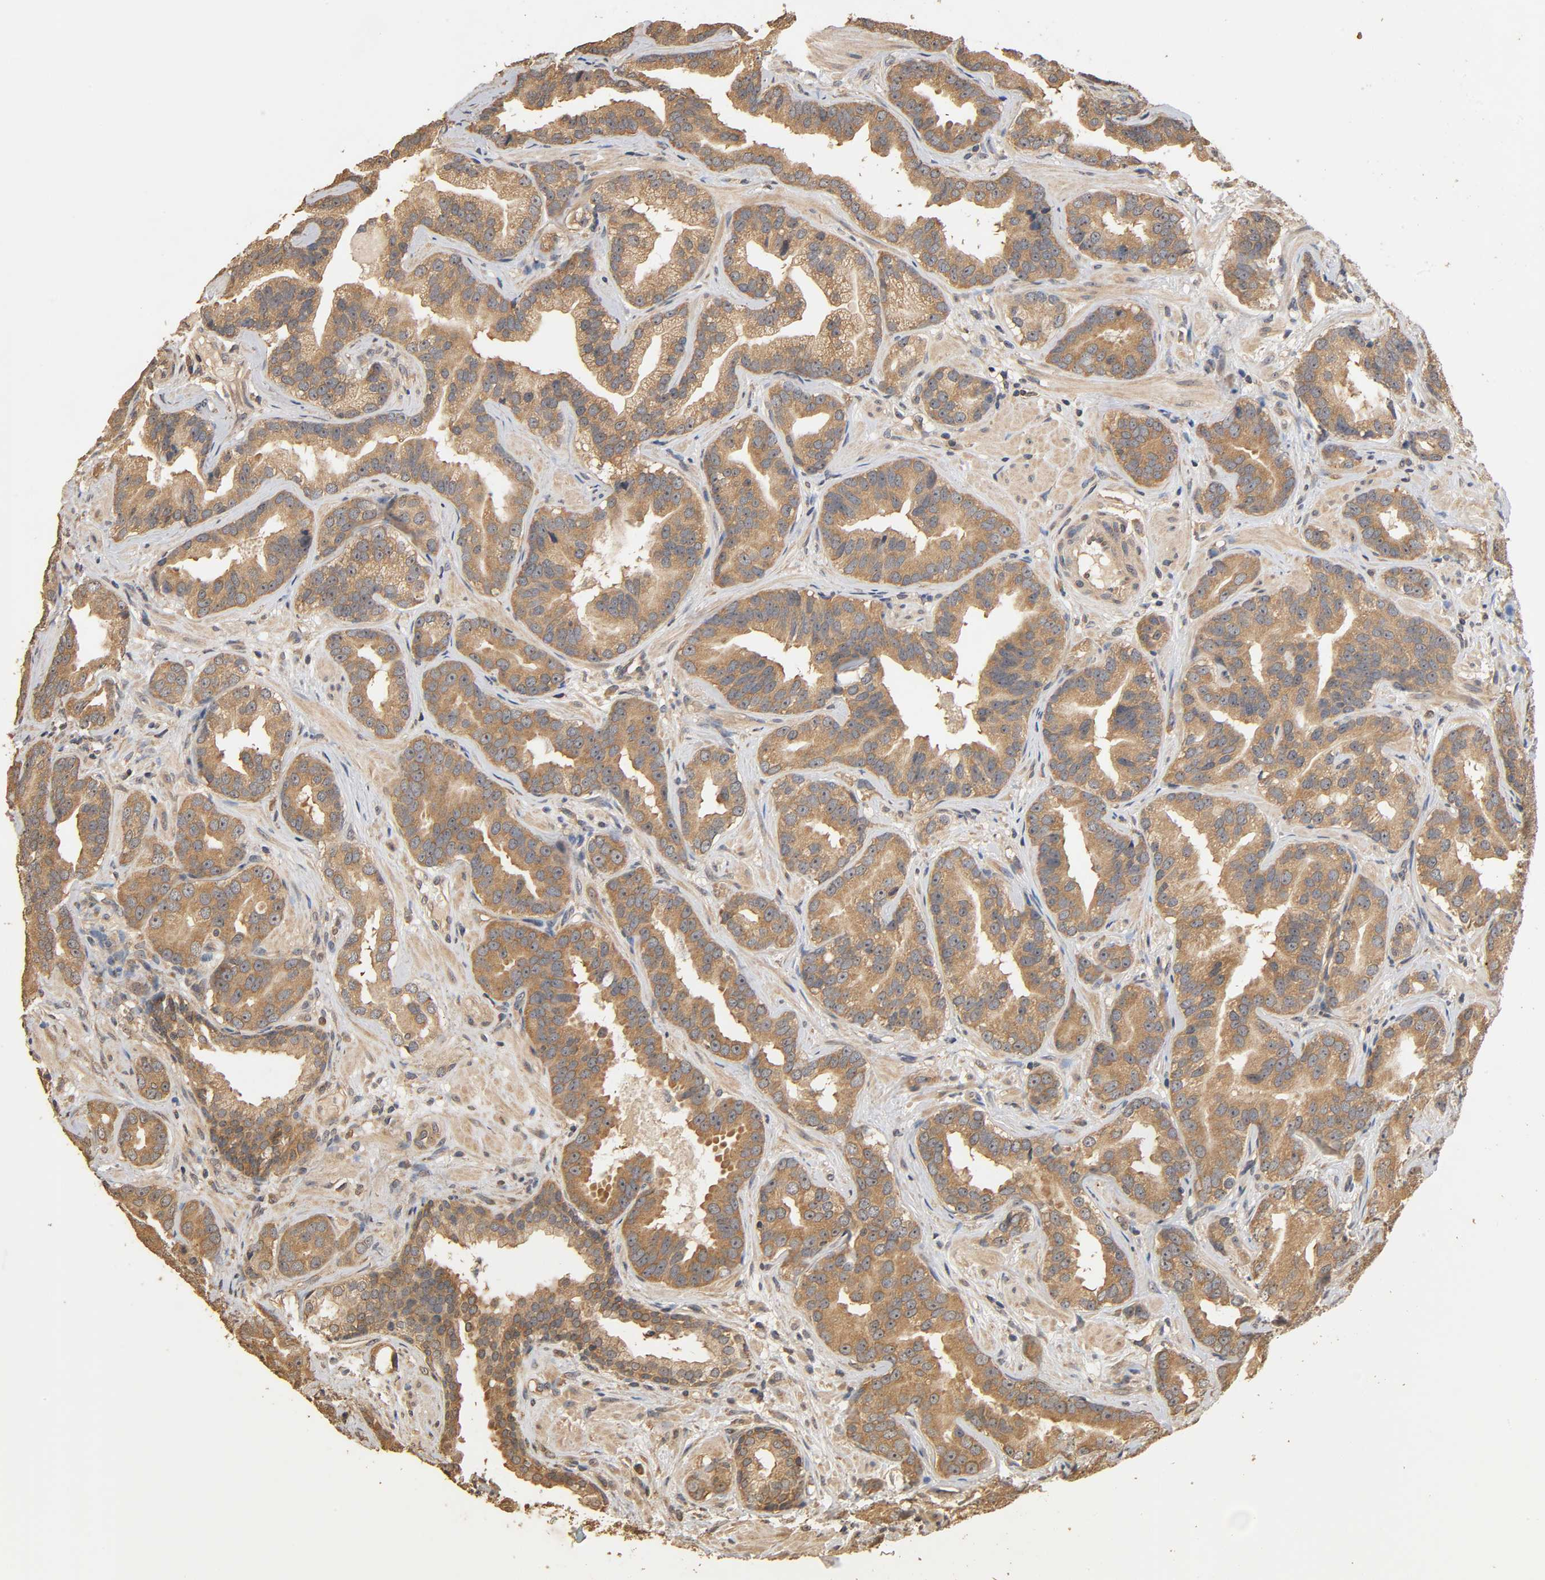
{"staining": {"intensity": "moderate", "quantity": ">75%", "location": "cytoplasmic/membranous"}, "tissue": "prostate cancer", "cell_type": "Tumor cells", "image_type": "cancer", "snomed": [{"axis": "morphology", "description": "Adenocarcinoma, Low grade"}, {"axis": "topography", "description": "Prostate"}], "caption": "There is medium levels of moderate cytoplasmic/membranous positivity in tumor cells of adenocarcinoma (low-grade) (prostate), as demonstrated by immunohistochemical staining (brown color).", "gene": "ARHGEF7", "patient": {"sex": "male", "age": 59}}